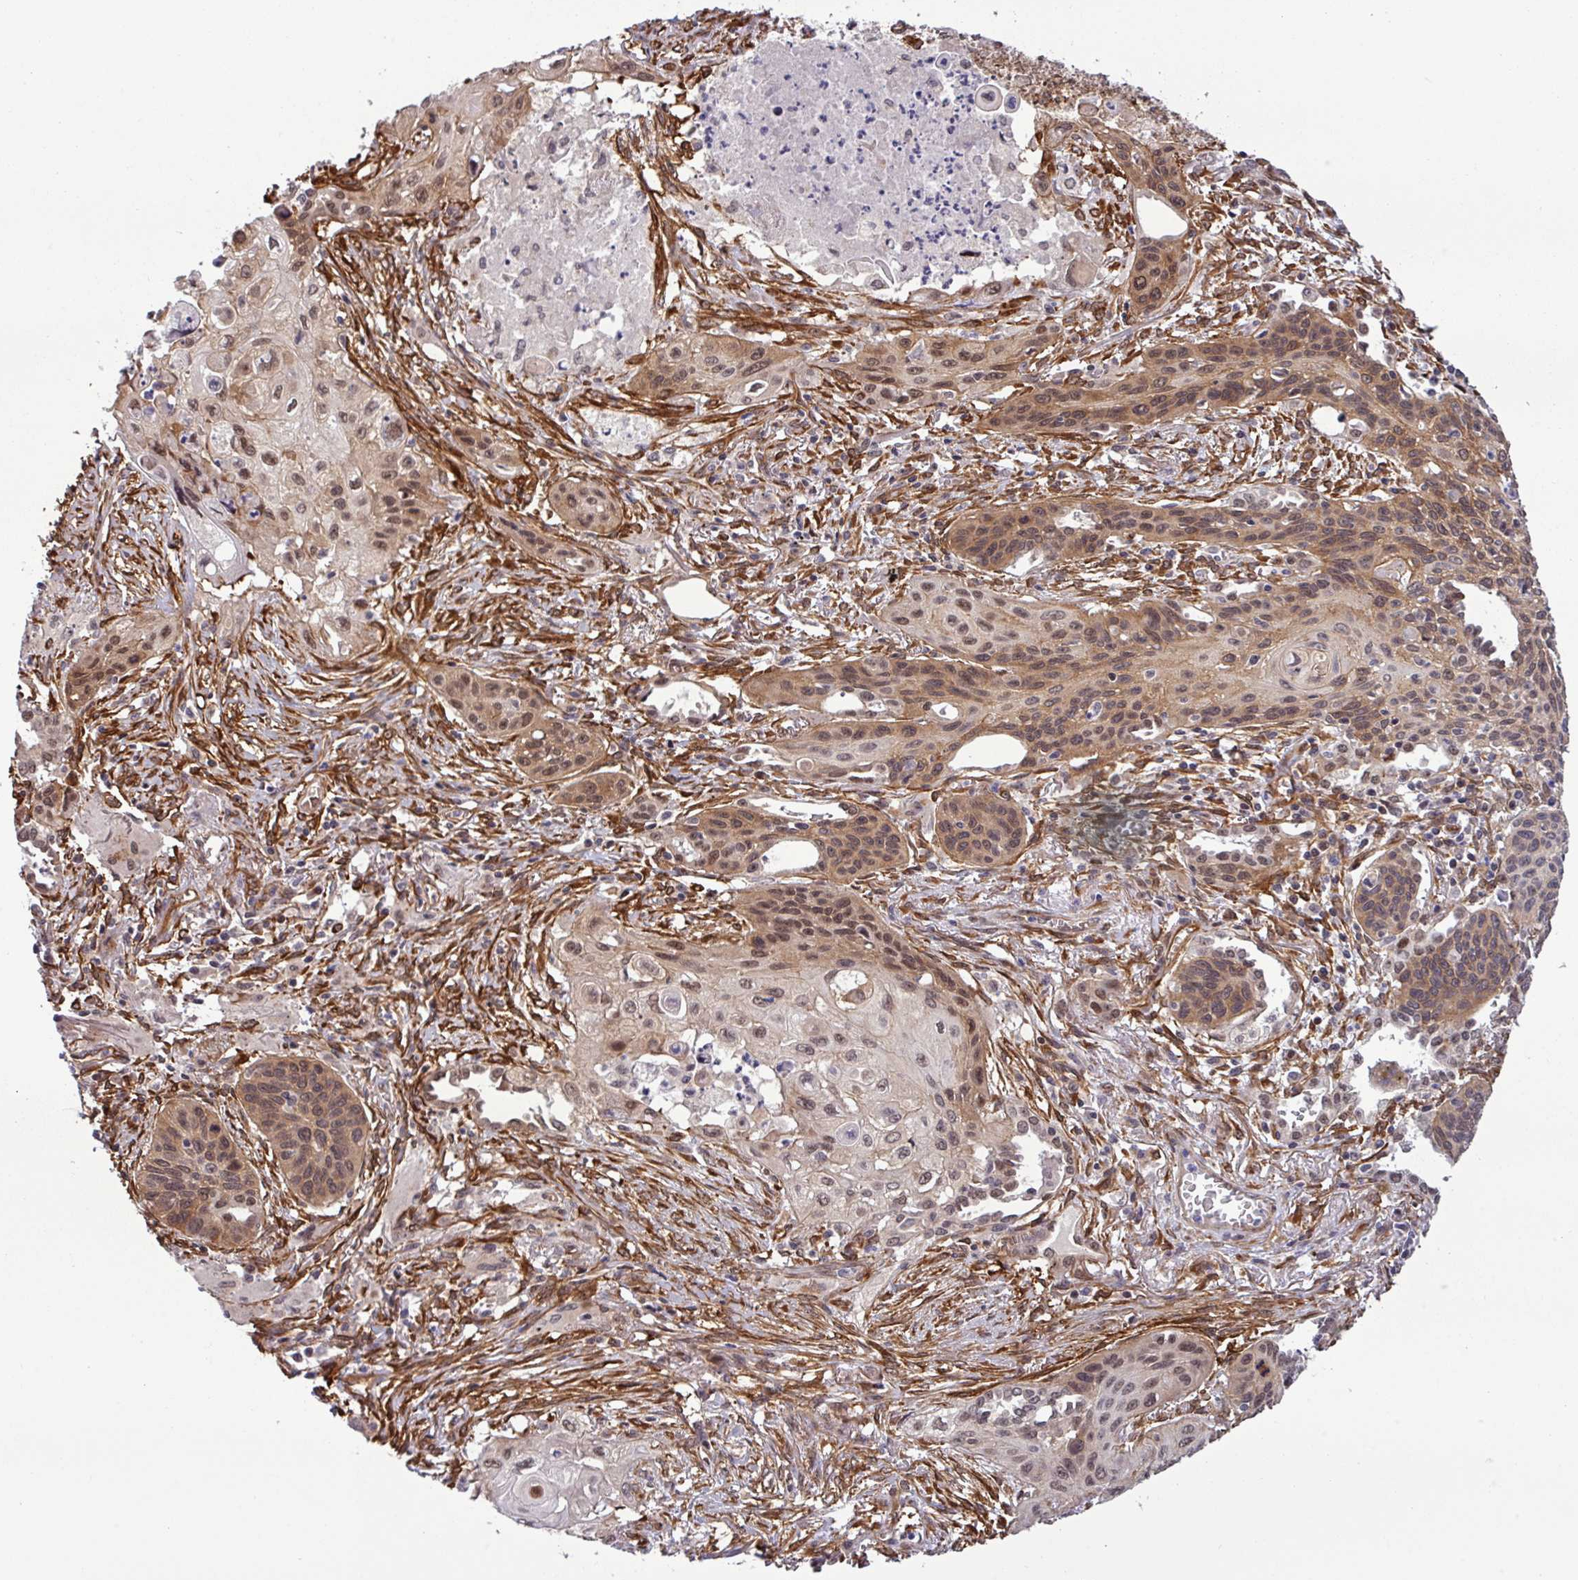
{"staining": {"intensity": "moderate", "quantity": "25%-75%", "location": "cytoplasmic/membranous,nuclear"}, "tissue": "lung cancer", "cell_type": "Tumor cells", "image_type": "cancer", "snomed": [{"axis": "morphology", "description": "Squamous cell carcinoma, NOS"}, {"axis": "topography", "description": "Lung"}], "caption": "This is a photomicrograph of immunohistochemistry staining of squamous cell carcinoma (lung), which shows moderate staining in the cytoplasmic/membranous and nuclear of tumor cells.", "gene": "C7orf50", "patient": {"sex": "male", "age": 71}}